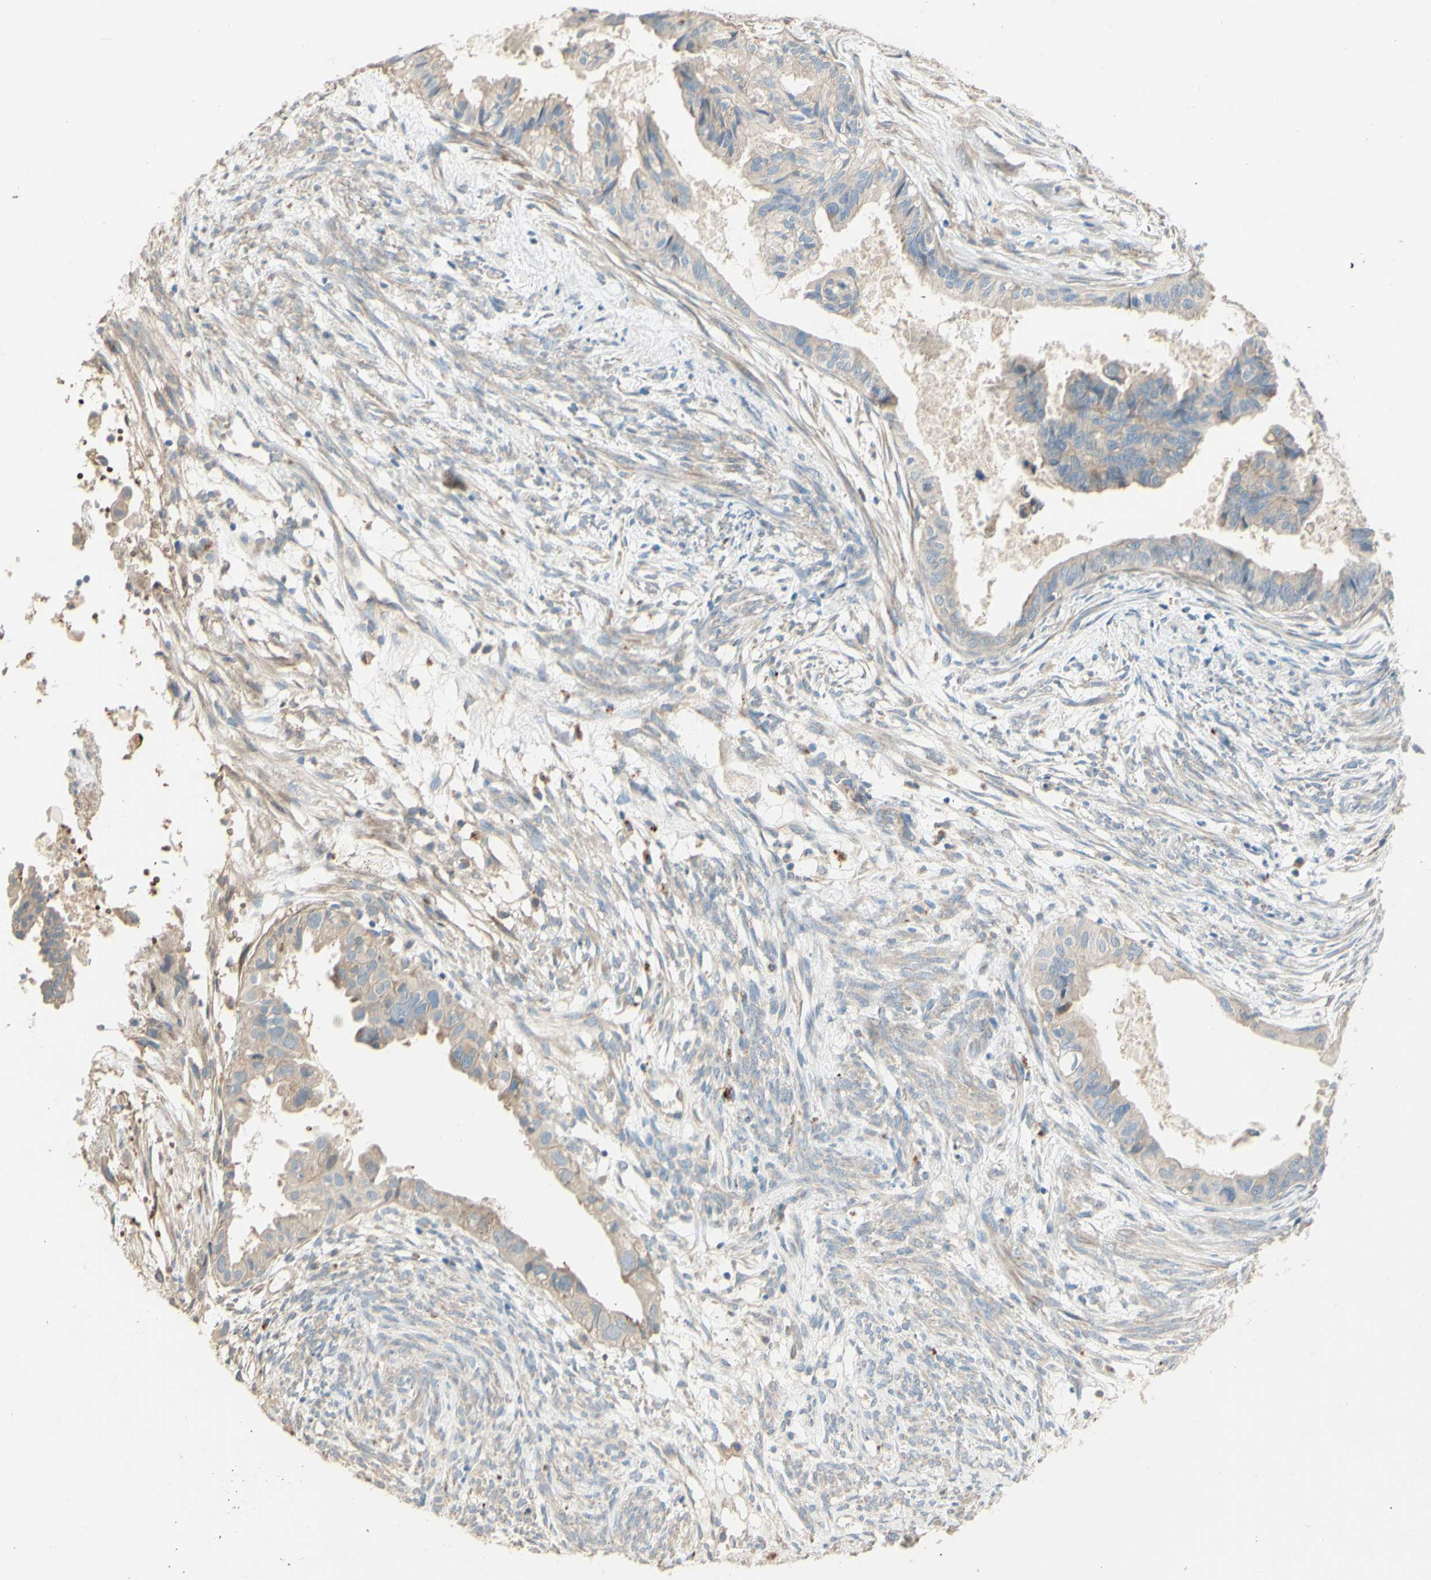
{"staining": {"intensity": "weak", "quantity": "25%-75%", "location": "cytoplasmic/membranous"}, "tissue": "cervical cancer", "cell_type": "Tumor cells", "image_type": "cancer", "snomed": [{"axis": "morphology", "description": "Normal tissue, NOS"}, {"axis": "morphology", "description": "Adenocarcinoma, NOS"}, {"axis": "topography", "description": "Cervix"}, {"axis": "topography", "description": "Endometrium"}], "caption": "The micrograph demonstrates immunohistochemical staining of cervical cancer (adenocarcinoma). There is weak cytoplasmic/membranous expression is appreciated in approximately 25%-75% of tumor cells.", "gene": "DKK3", "patient": {"sex": "female", "age": 86}}